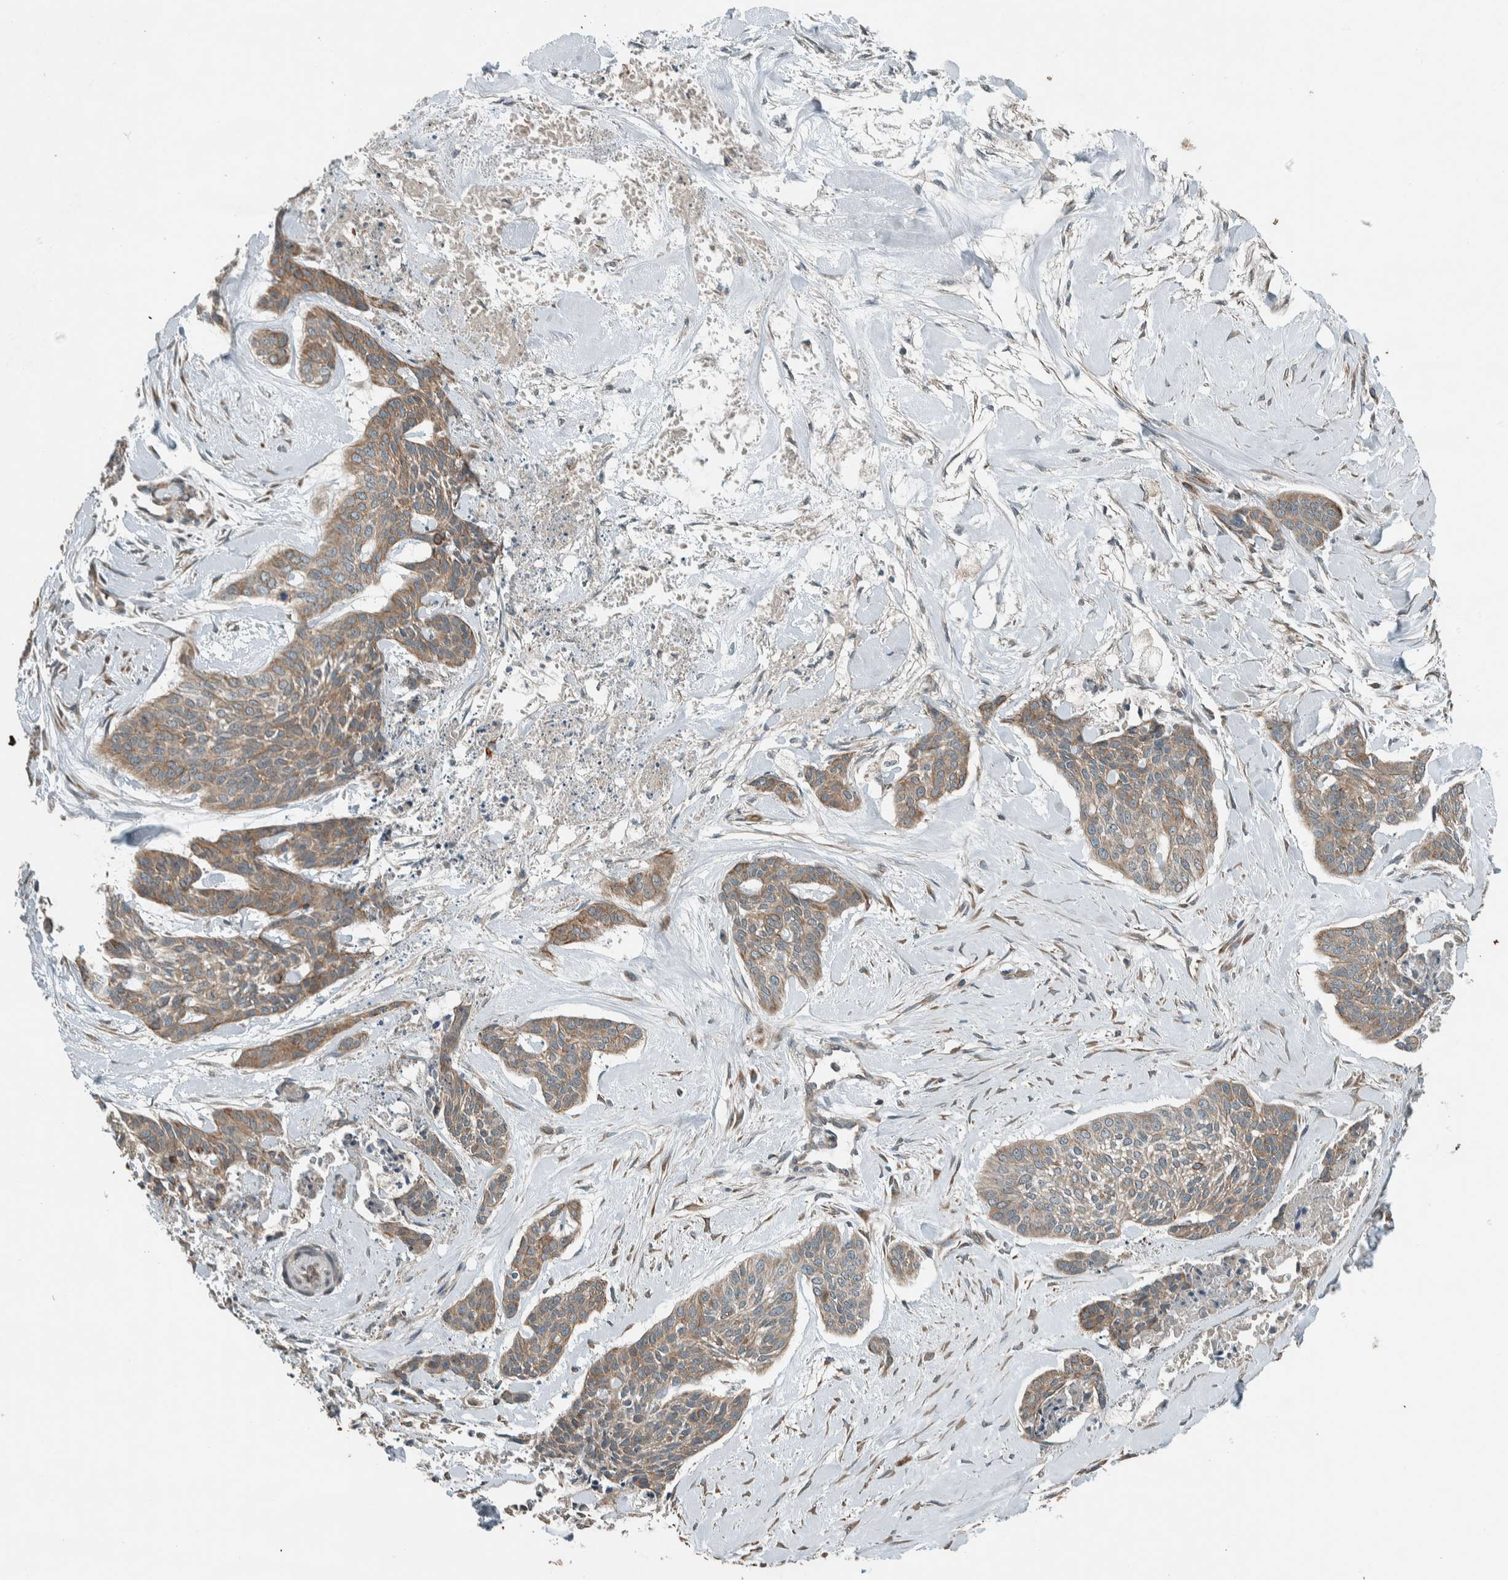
{"staining": {"intensity": "weak", "quantity": ">75%", "location": "cytoplasmic/membranous"}, "tissue": "skin cancer", "cell_type": "Tumor cells", "image_type": "cancer", "snomed": [{"axis": "morphology", "description": "Basal cell carcinoma"}, {"axis": "topography", "description": "Skin"}], "caption": "Skin cancer (basal cell carcinoma) tissue reveals weak cytoplasmic/membranous staining in approximately >75% of tumor cells (DAB = brown stain, brightfield microscopy at high magnification).", "gene": "SEL1L", "patient": {"sex": "female", "age": 64}}